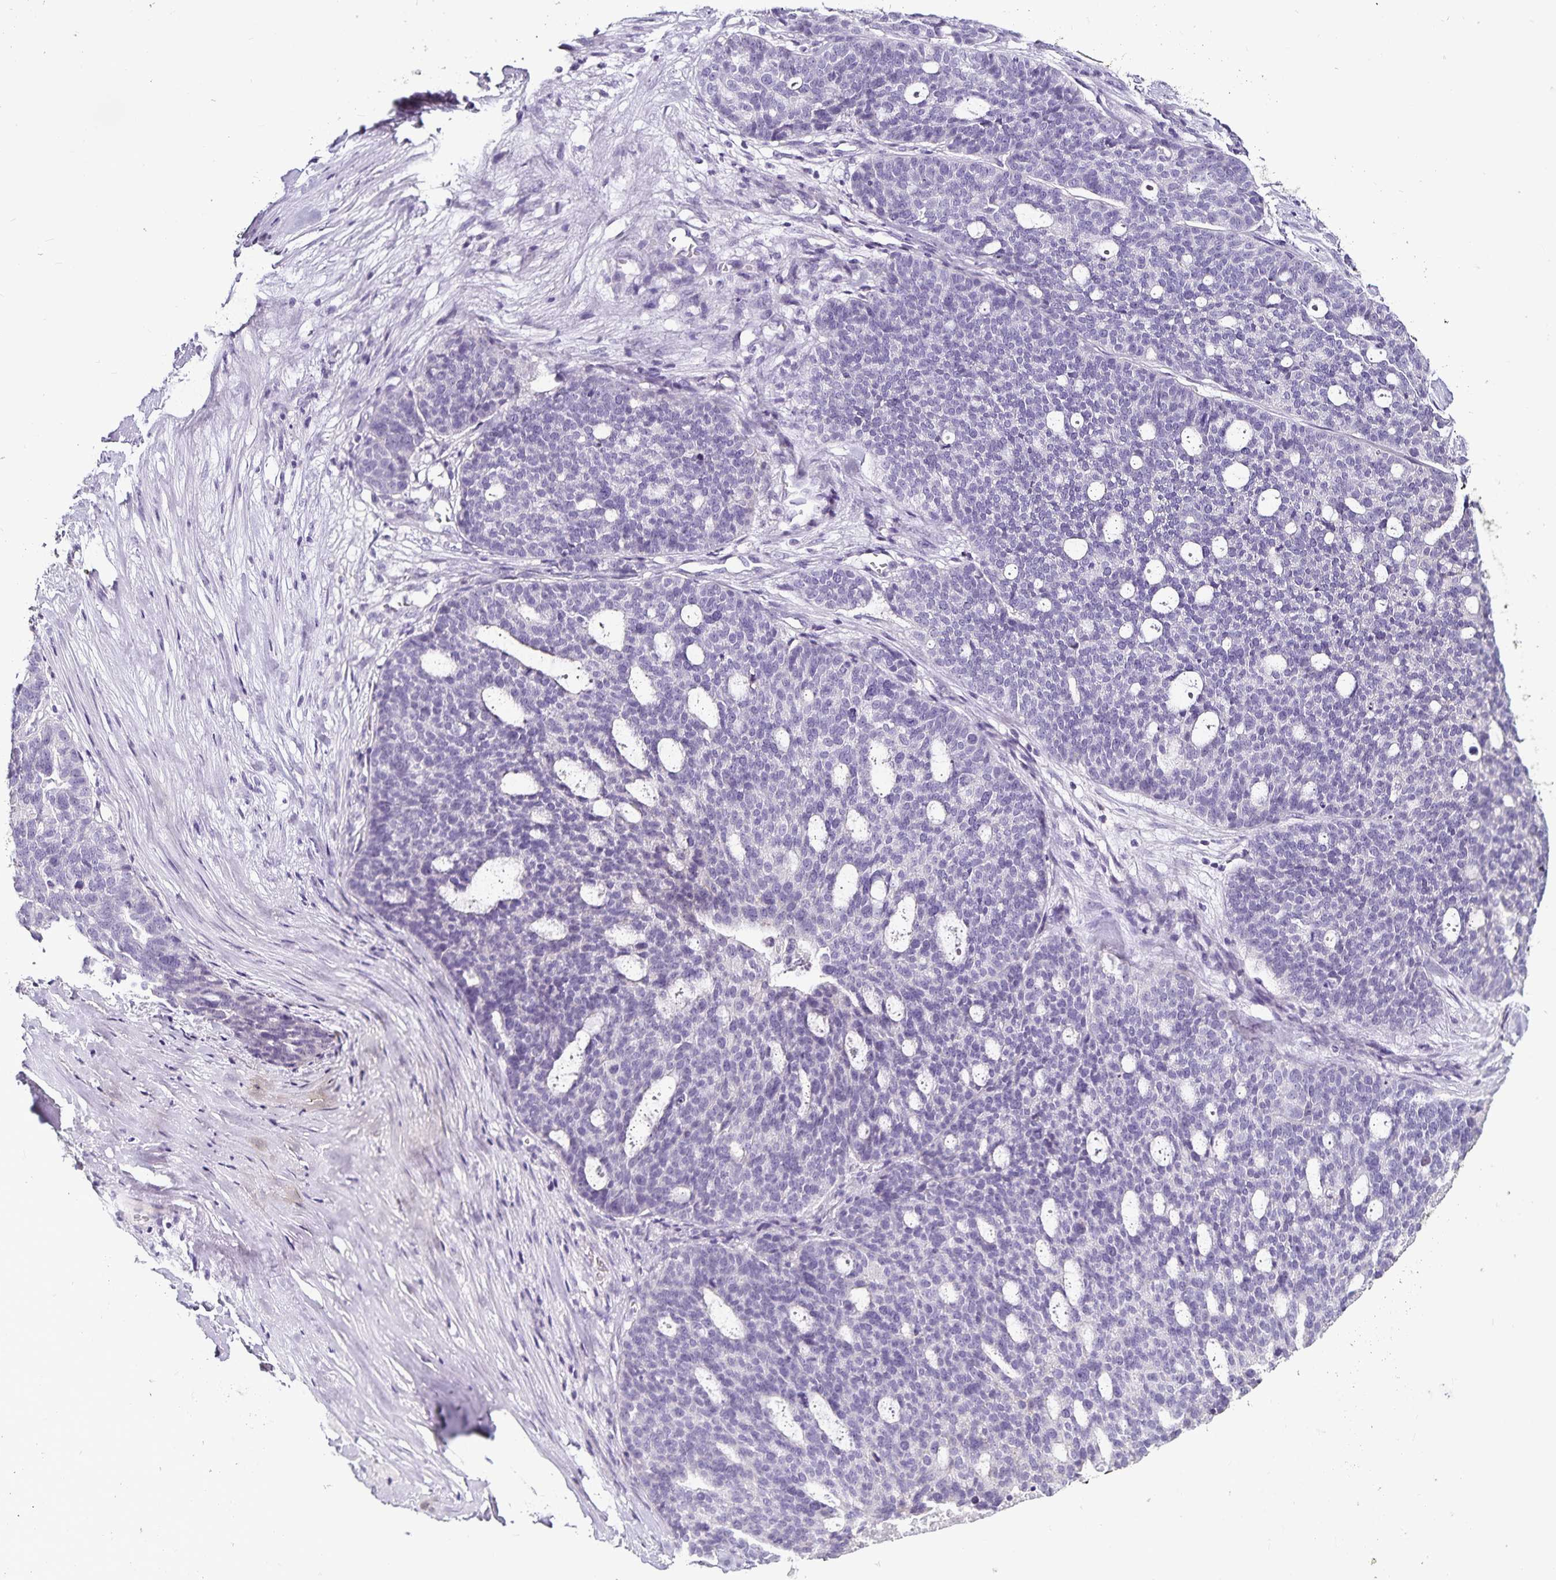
{"staining": {"intensity": "negative", "quantity": "none", "location": "none"}, "tissue": "ovarian cancer", "cell_type": "Tumor cells", "image_type": "cancer", "snomed": [{"axis": "morphology", "description": "Cystadenocarcinoma, serous, NOS"}, {"axis": "topography", "description": "Ovary"}], "caption": "There is no significant positivity in tumor cells of ovarian cancer.", "gene": "CA12", "patient": {"sex": "female", "age": 59}}